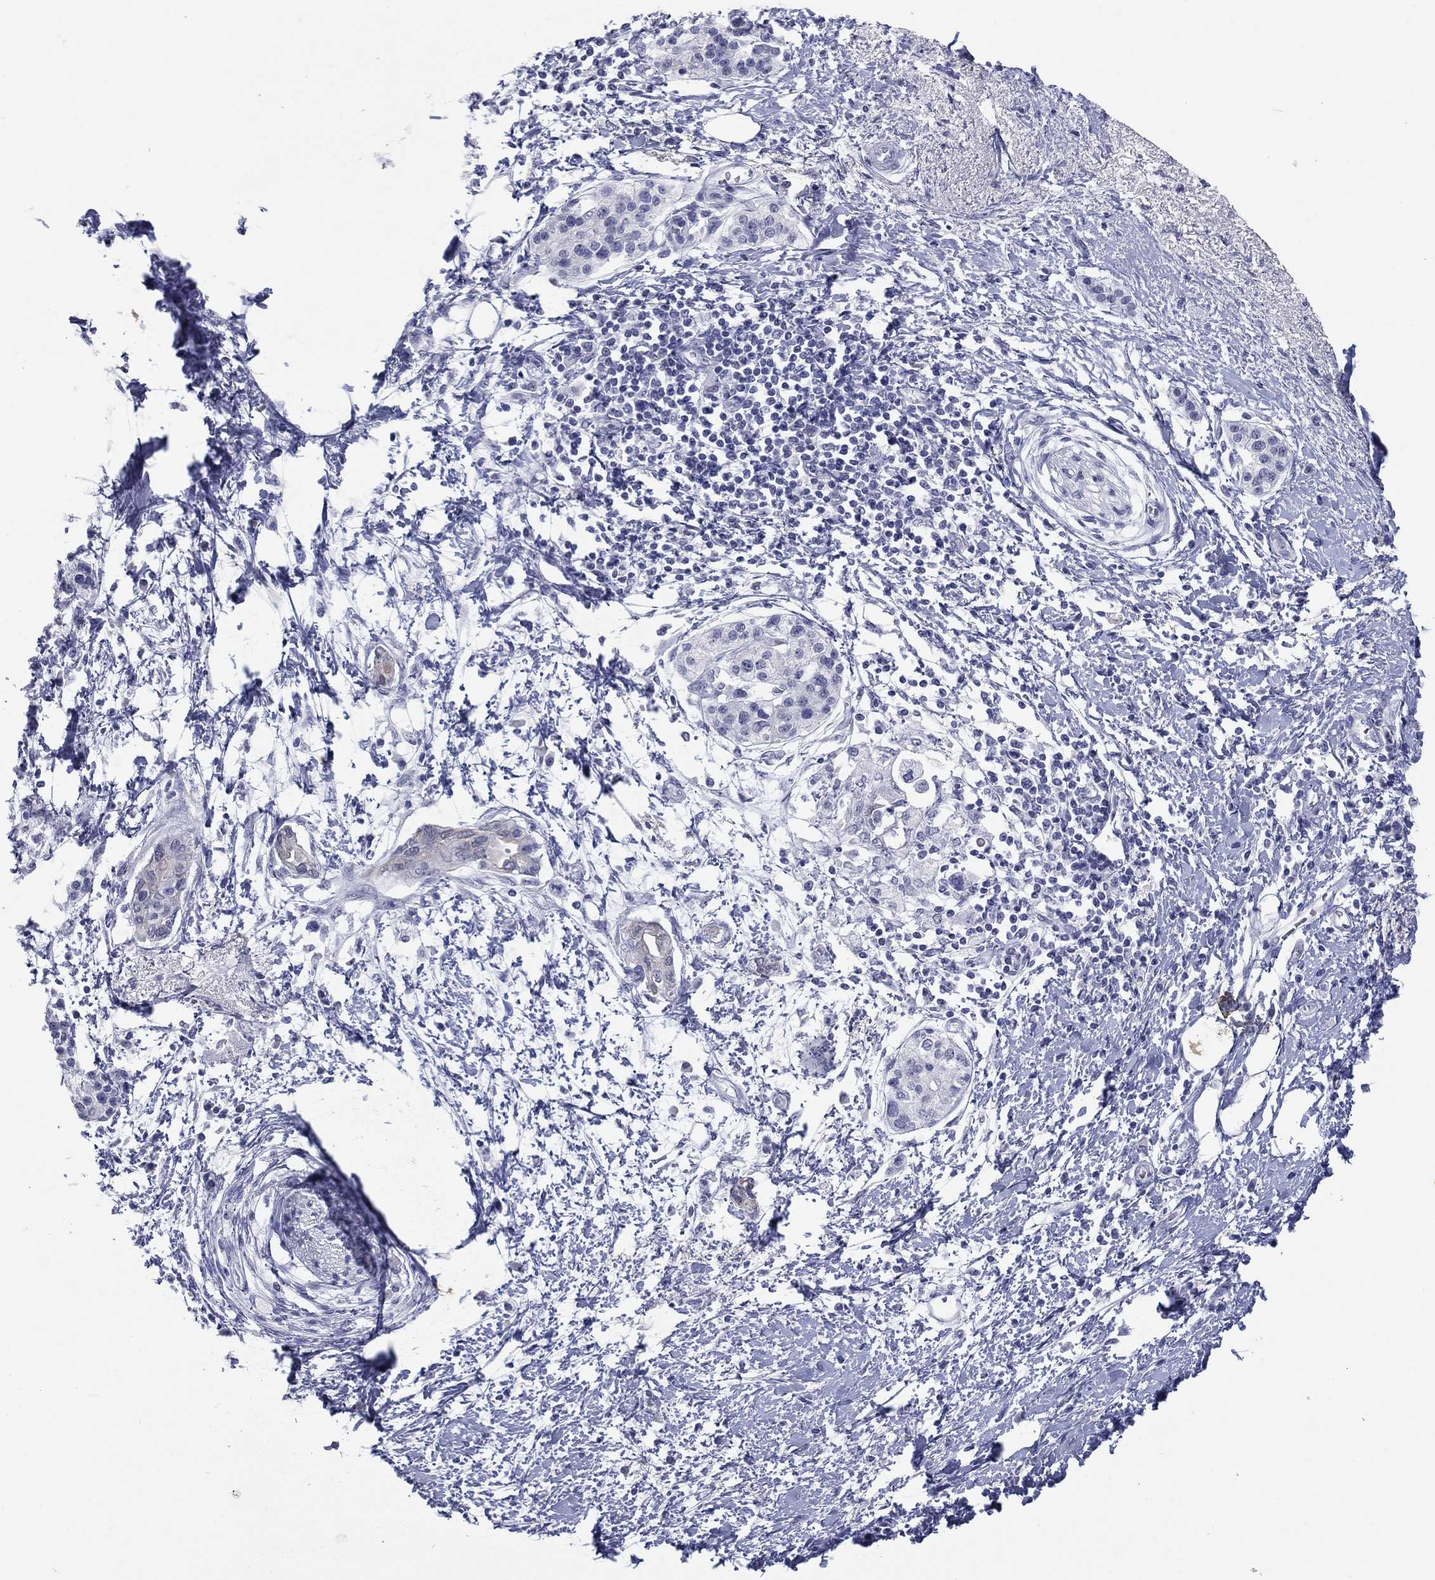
{"staining": {"intensity": "negative", "quantity": "none", "location": "none"}, "tissue": "pancreatic cancer", "cell_type": "Tumor cells", "image_type": "cancer", "snomed": [{"axis": "morphology", "description": "Normal tissue, NOS"}, {"axis": "morphology", "description": "Adenocarcinoma, NOS"}, {"axis": "topography", "description": "Pancreas"}, {"axis": "topography", "description": "Duodenum"}], "caption": "Tumor cells are negative for brown protein staining in pancreatic cancer.", "gene": "KRT75", "patient": {"sex": "female", "age": 60}}